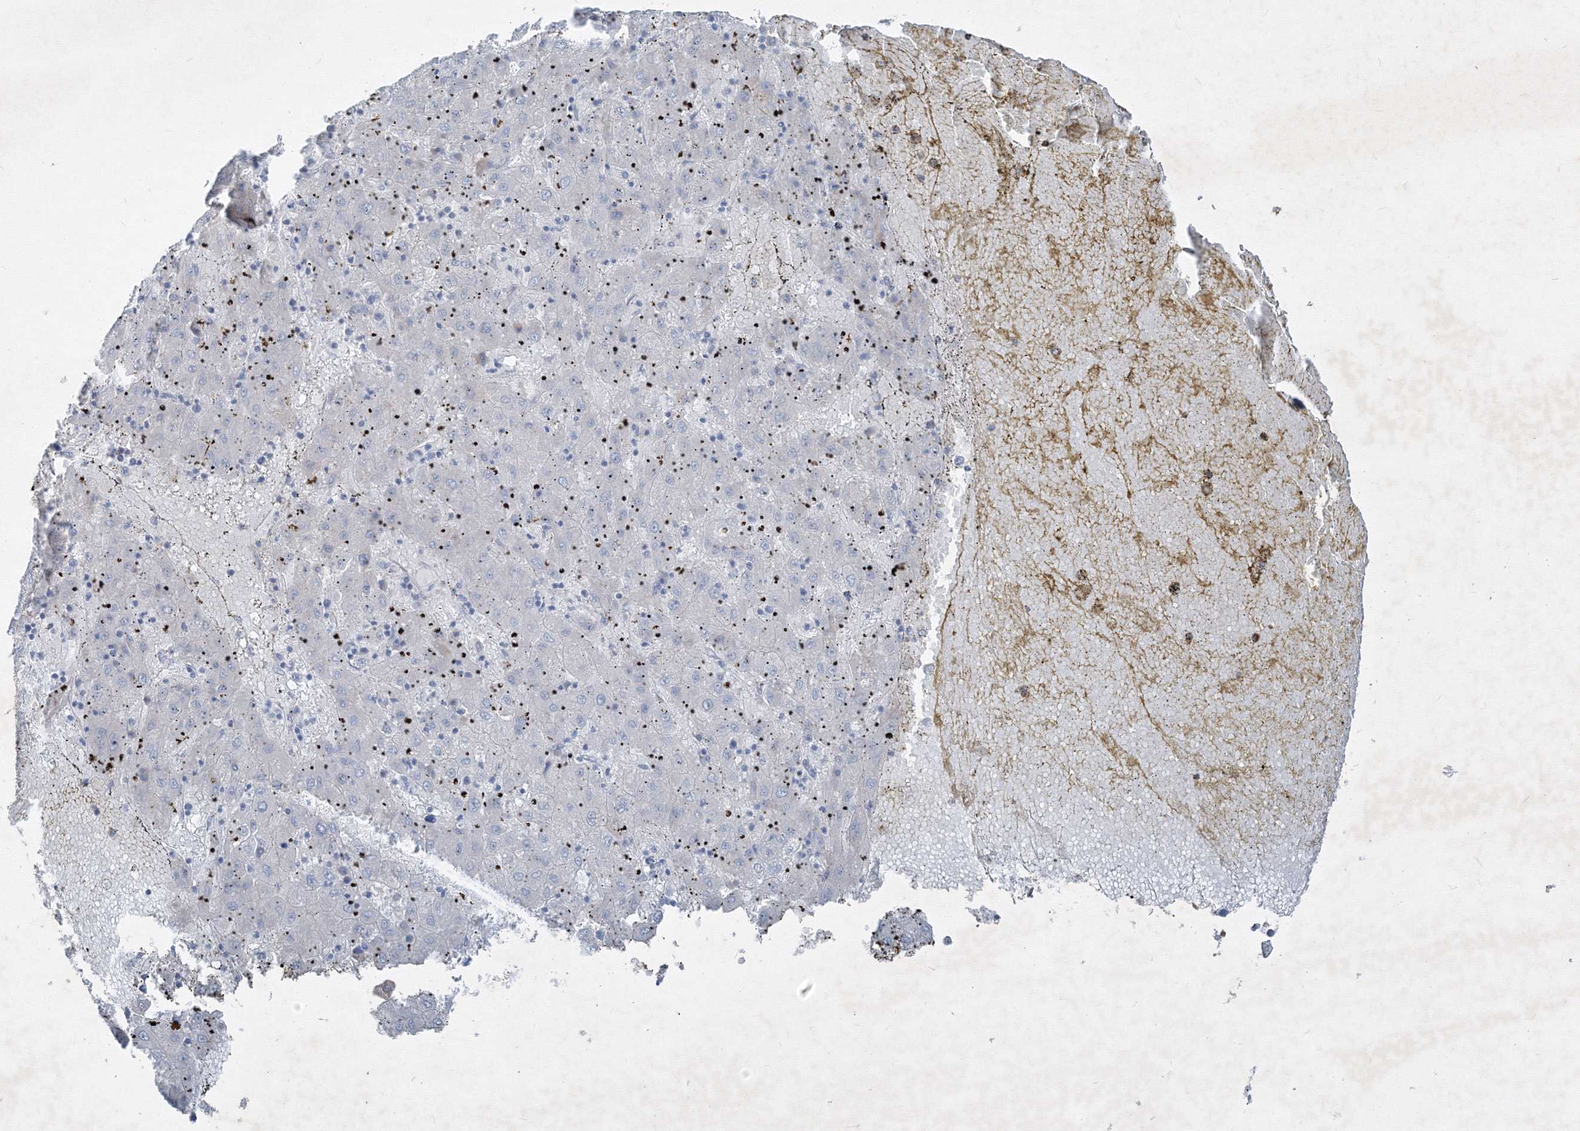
{"staining": {"intensity": "negative", "quantity": "none", "location": "none"}, "tissue": "liver cancer", "cell_type": "Tumor cells", "image_type": "cancer", "snomed": [{"axis": "morphology", "description": "Carcinoma, Hepatocellular, NOS"}, {"axis": "topography", "description": "Liver"}], "caption": "This is a image of immunohistochemistry (IHC) staining of liver hepatocellular carcinoma, which shows no staining in tumor cells.", "gene": "IFNAR1", "patient": {"sex": "male", "age": 72}}